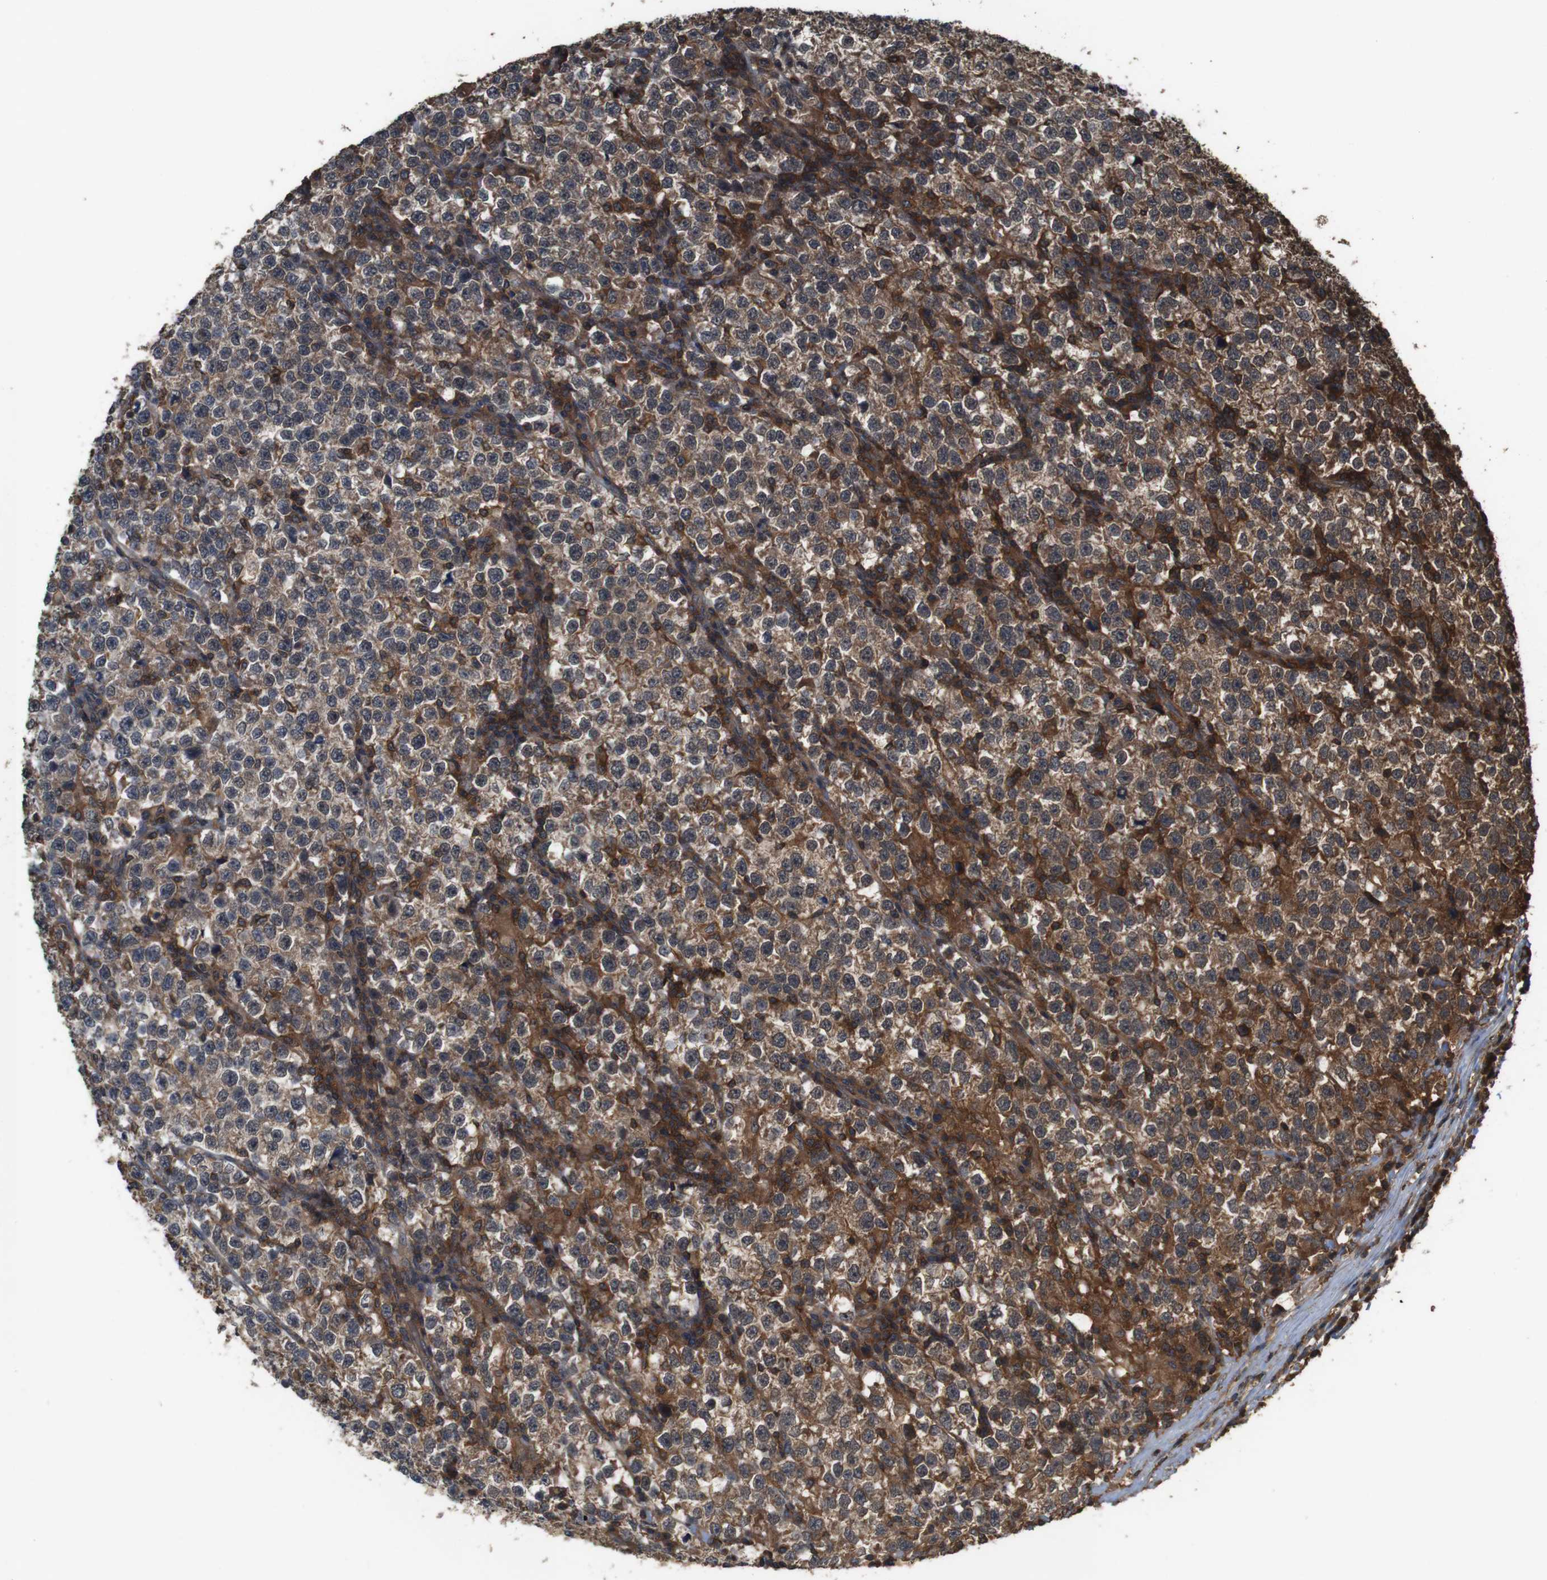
{"staining": {"intensity": "moderate", "quantity": ">75%", "location": "cytoplasmic/membranous"}, "tissue": "testis cancer", "cell_type": "Tumor cells", "image_type": "cancer", "snomed": [{"axis": "morphology", "description": "Normal tissue, NOS"}, {"axis": "morphology", "description": "Seminoma, NOS"}, {"axis": "topography", "description": "Testis"}], "caption": "Immunohistochemical staining of testis cancer (seminoma) exhibits moderate cytoplasmic/membranous protein expression in approximately >75% of tumor cells.", "gene": "BAG4", "patient": {"sex": "male", "age": 43}}